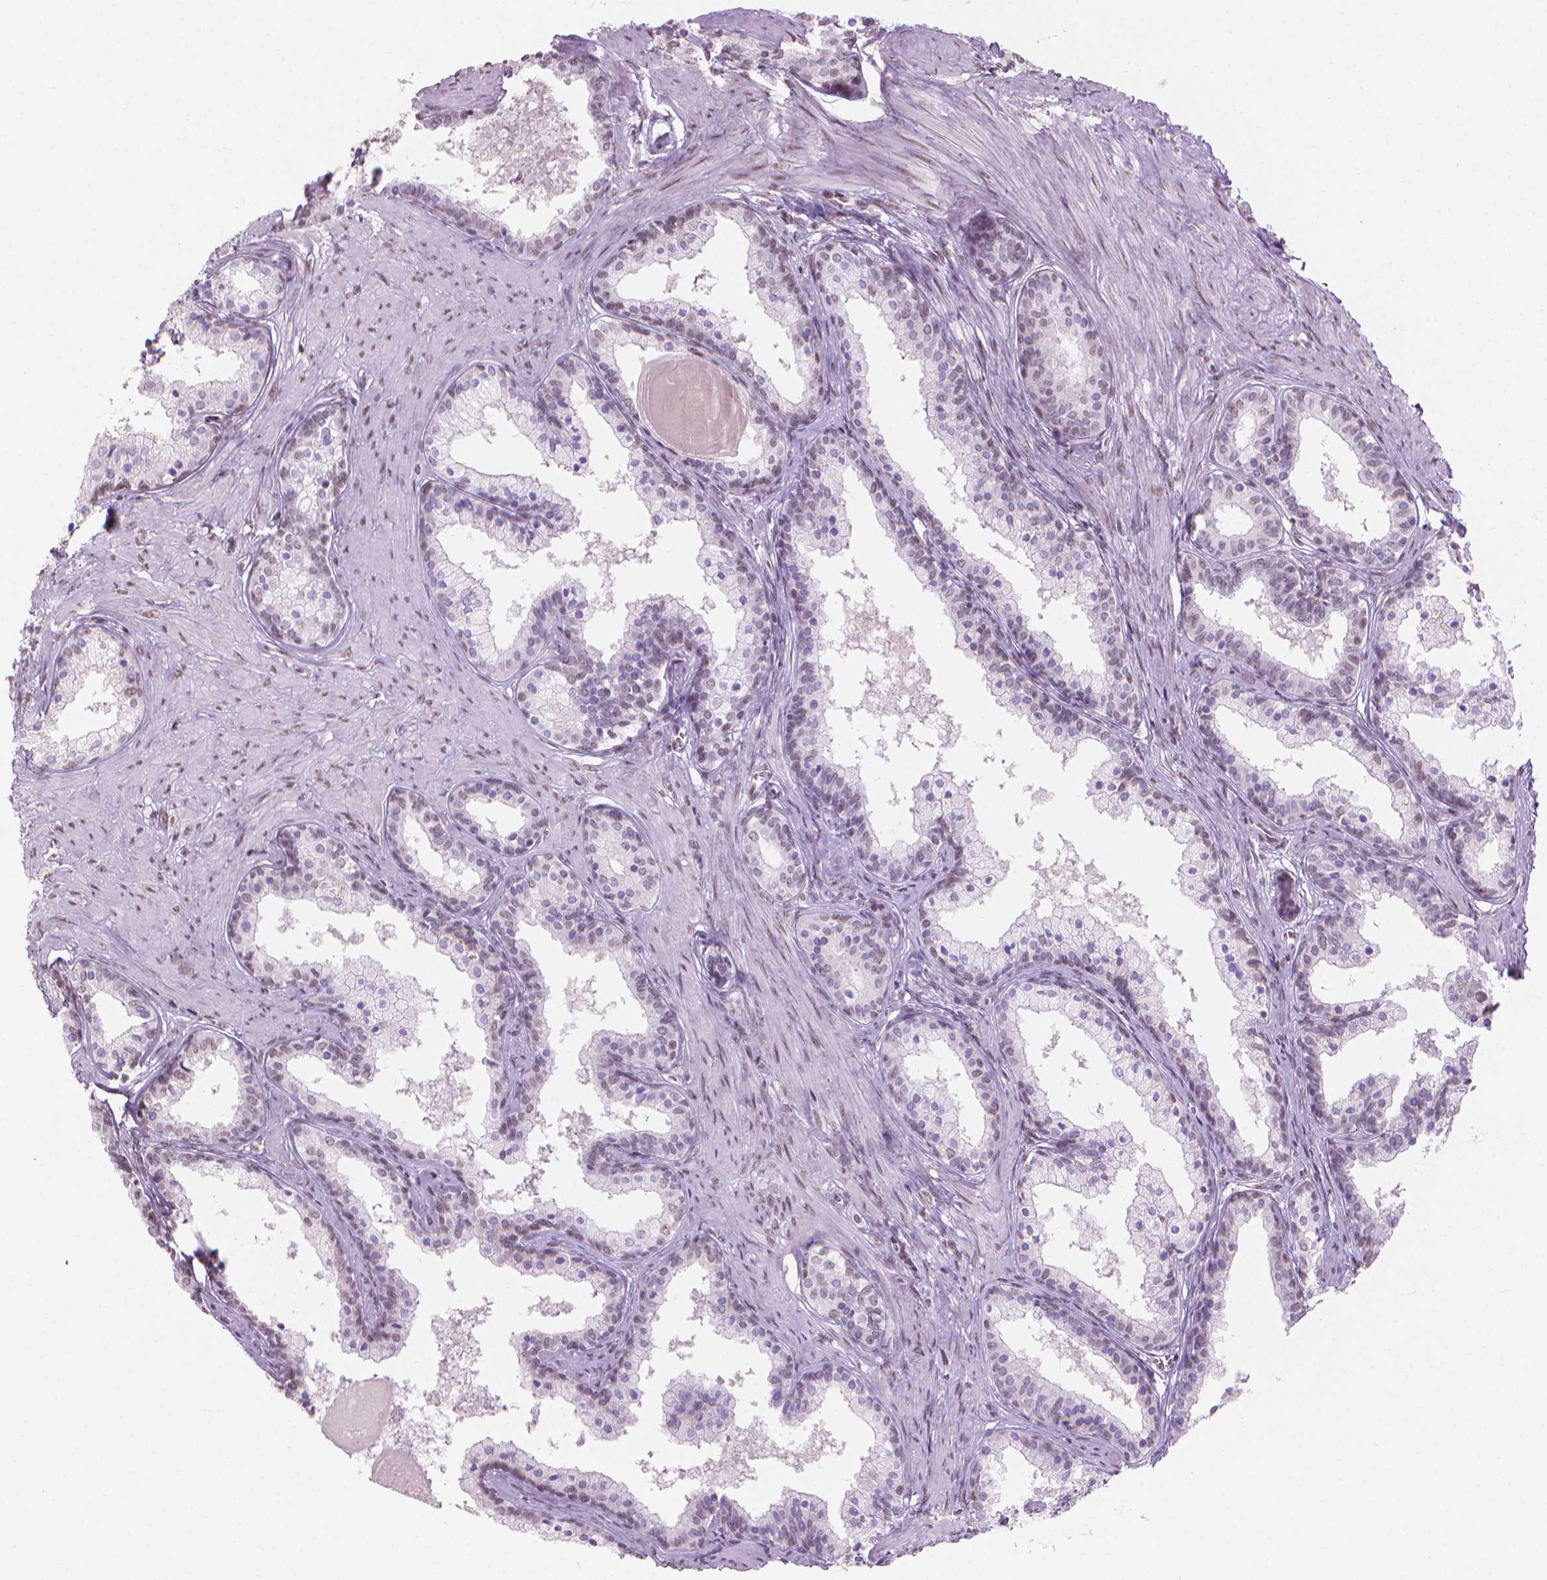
{"staining": {"intensity": "negative", "quantity": "none", "location": "none"}, "tissue": "prostate", "cell_type": "Glandular cells", "image_type": "normal", "snomed": [{"axis": "morphology", "description": "Normal tissue, NOS"}, {"axis": "topography", "description": "Prostate"}], "caption": "This is an immunohistochemistry (IHC) histopathology image of unremarkable prostate. There is no expression in glandular cells.", "gene": "PIAS2", "patient": {"sex": "male", "age": 61}}